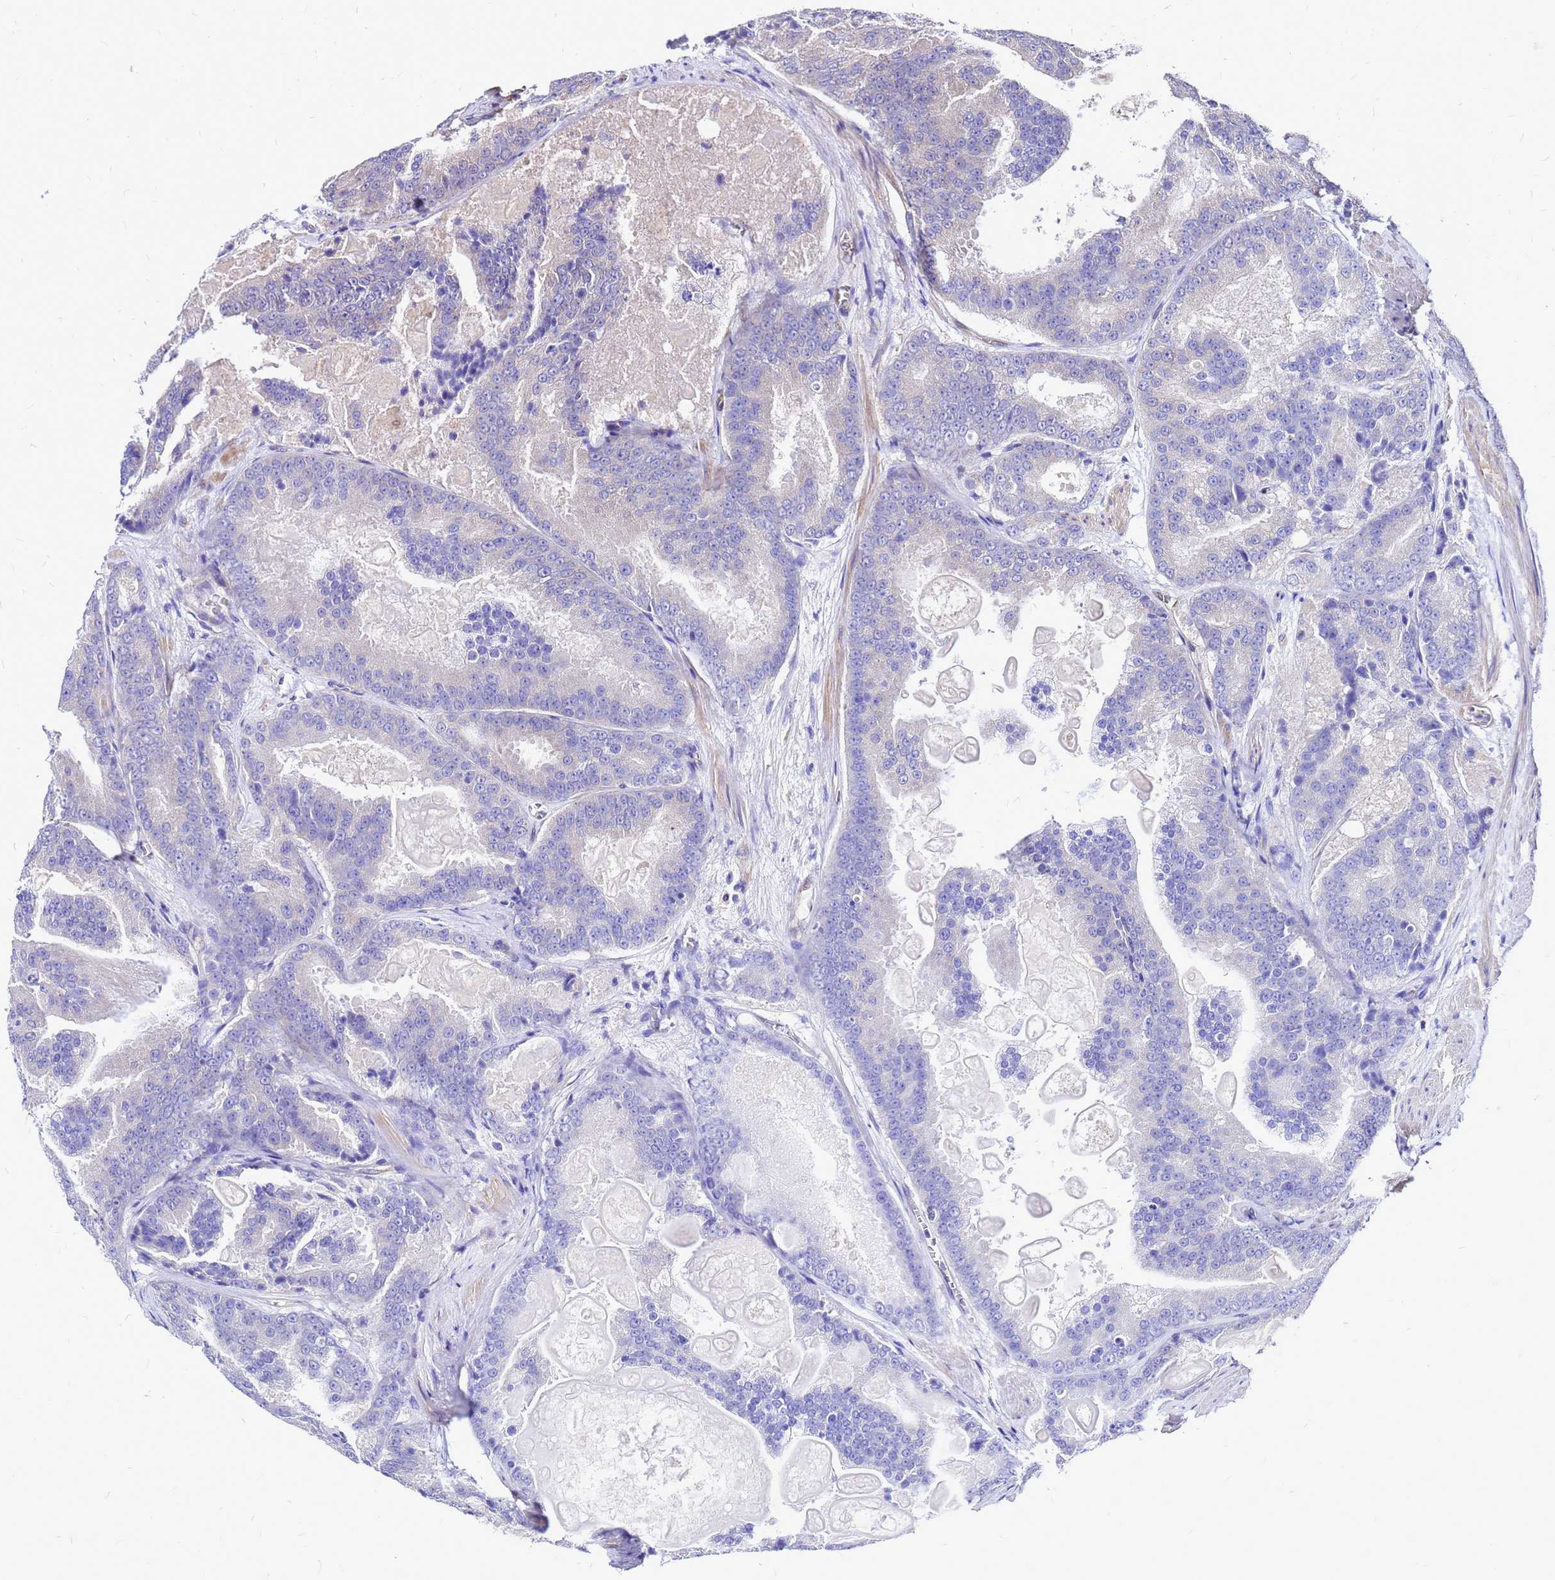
{"staining": {"intensity": "negative", "quantity": "none", "location": "none"}, "tissue": "prostate cancer", "cell_type": "Tumor cells", "image_type": "cancer", "snomed": [{"axis": "morphology", "description": "Adenocarcinoma, High grade"}, {"axis": "topography", "description": "Prostate"}], "caption": "Prostate cancer was stained to show a protein in brown. There is no significant staining in tumor cells. (DAB IHC visualized using brightfield microscopy, high magnification).", "gene": "DUSP23", "patient": {"sex": "male", "age": 61}}